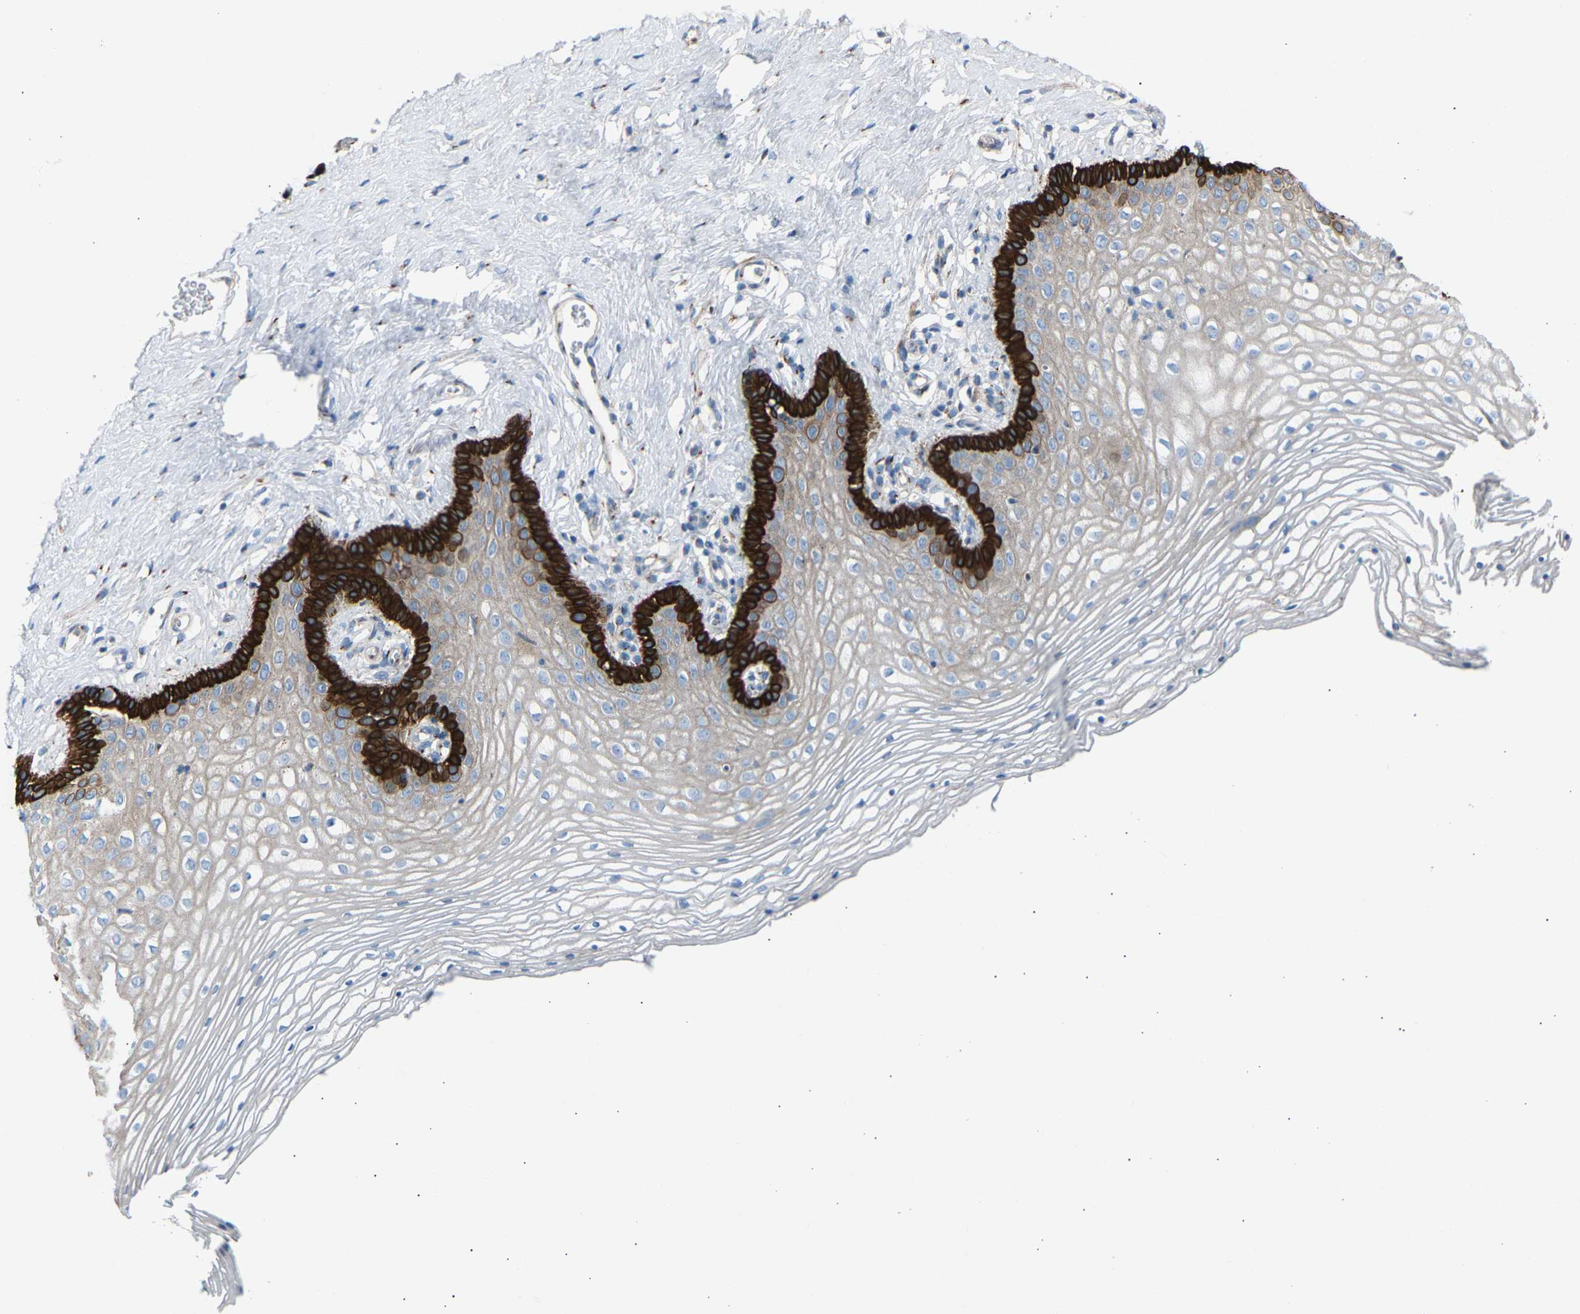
{"staining": {"intensity": "strong", "quantity": "<25%", "location": "cytoplasmic/membranous"}, "tissue": "vagina", "cell_type": "Squamous epithelial cells", "image_type": "normal", "snomed": [{"axis": "morphology", "description": "Normal tissue, NOS"}, {"axis": "topography", "description": "Vagina"}], "caption": "Unremarkable vagina exhibits strong cytoplasmic/membranous expression in approximately <25% of squamous epithelial cells.", "gene": "CYREN", "patient": {"sex": "female", "age": 32}}